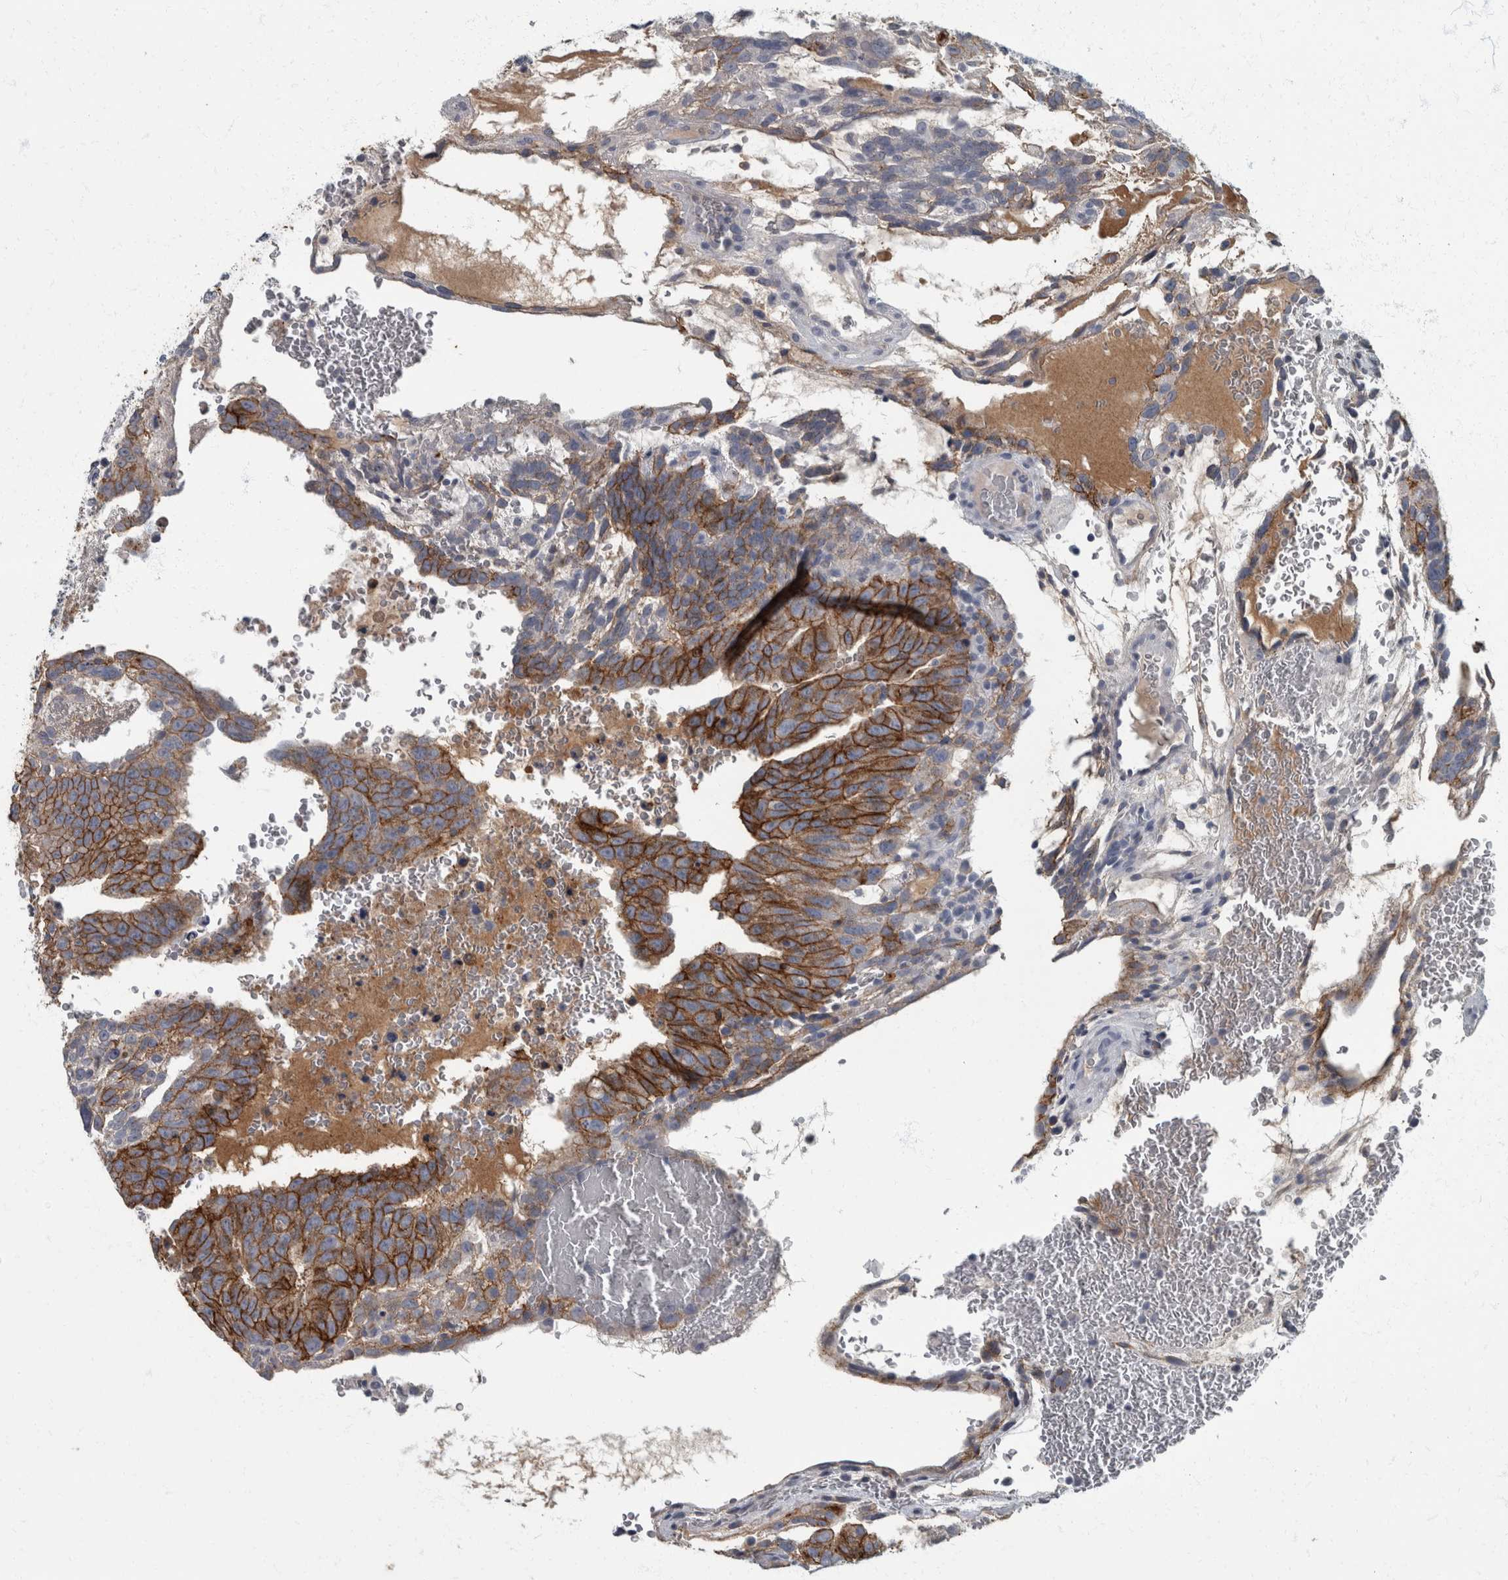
{"staining": {"intensity": "moderate", "quantity": ">75%", "location": "cytoplasmic/membranous"}, "tissue": "testis cancer", "cell_type": "Tumor cells", "image_type": "cancer", "snomed": [{"axis": "morphology", "description": "Seminoma, NOS"}, {"axis": "morphology", "description": "Carcinoma, Embryonal, NOS"}, {"axis": "topography", "description": "Testis"}], "caption": "Seminoma (testis) was stained to show a protein in brown. There is medium levels of moderate cytoplasmic/membranous staining in about >75% of tumor cells.", "gene": "DSG2", "patient": {"sex": "male", "age": 52}}